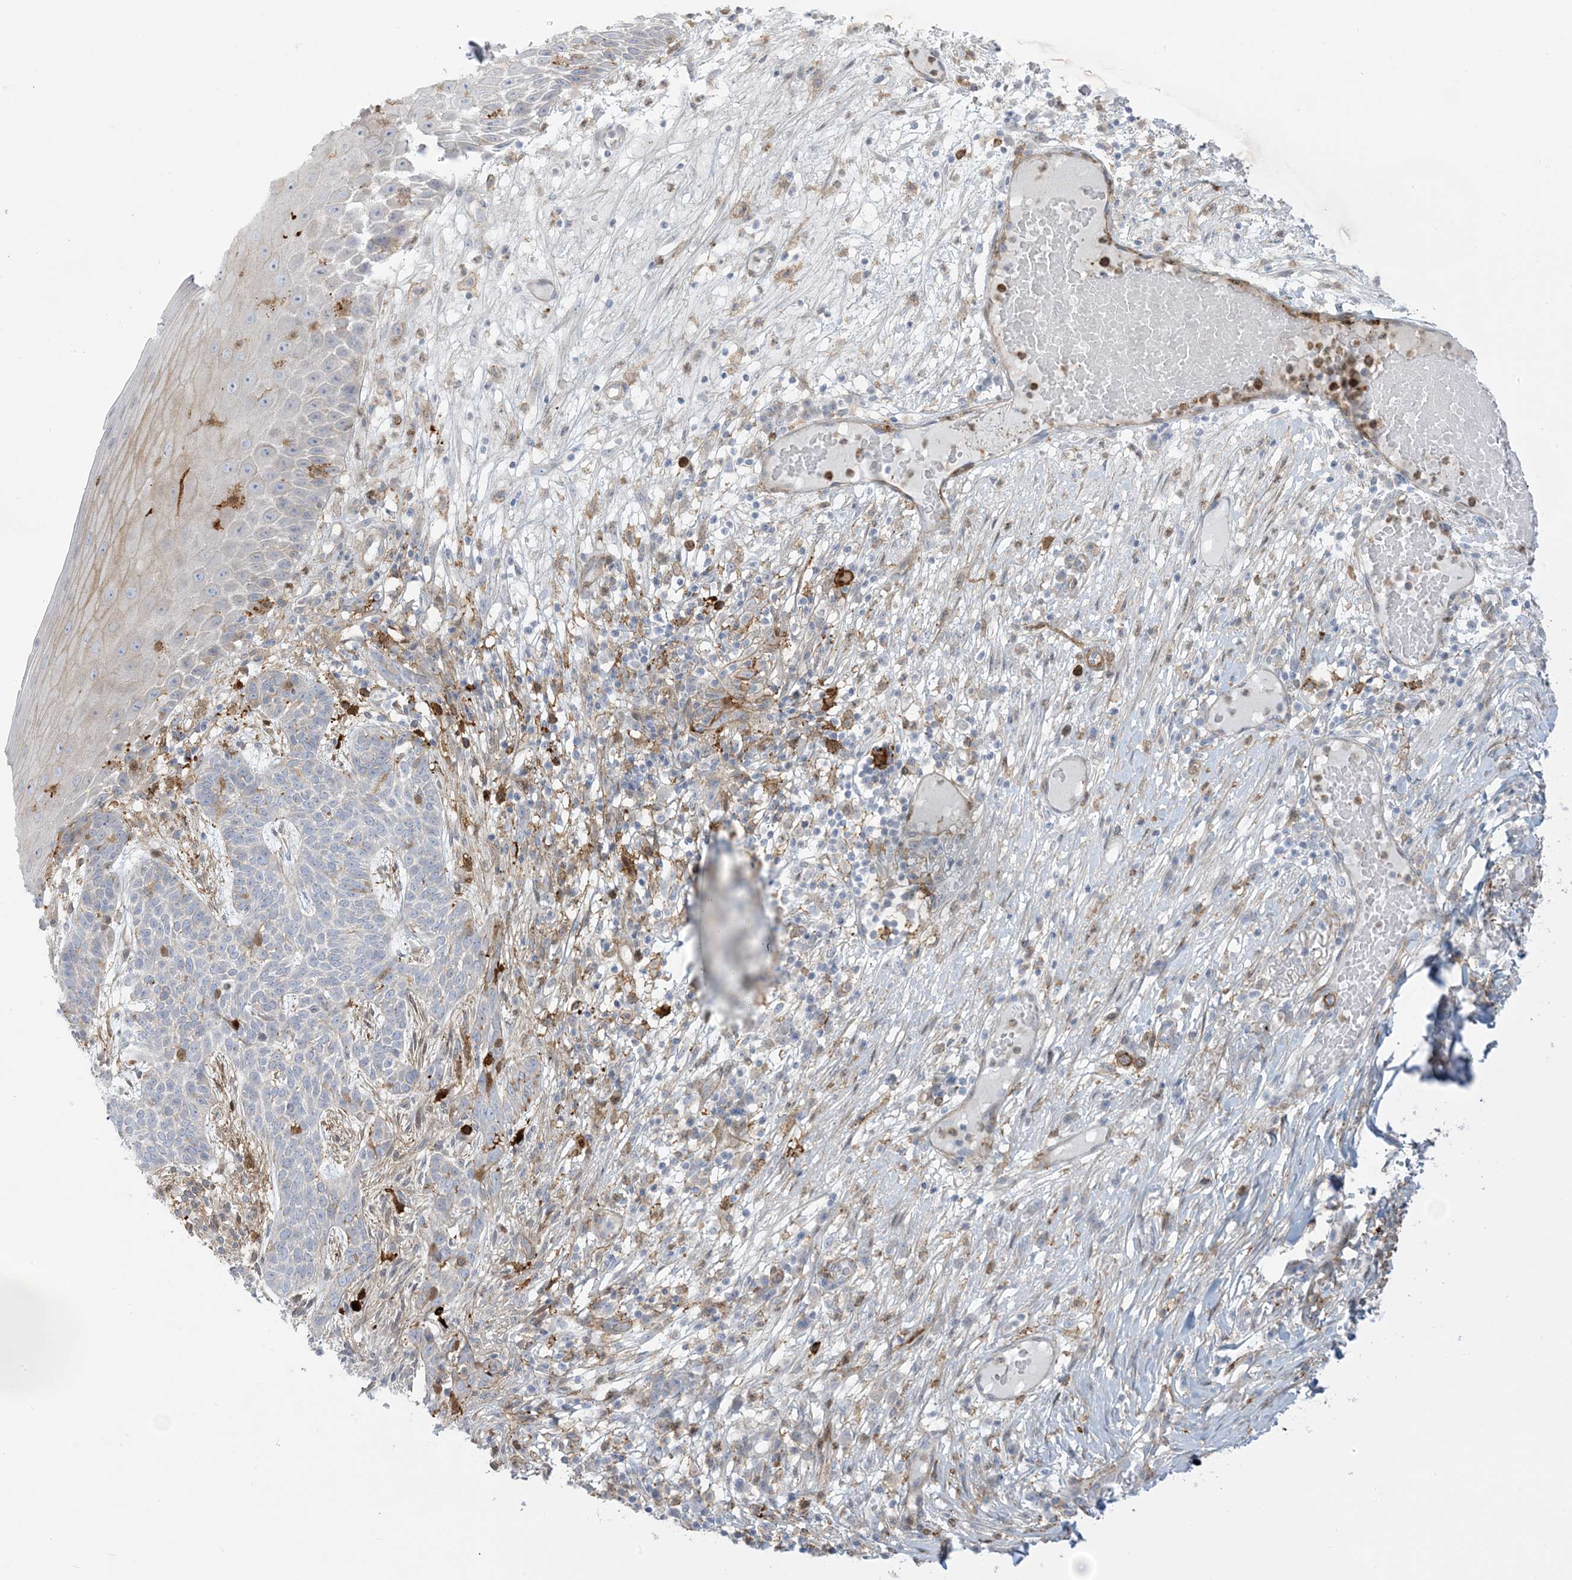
{"staining": {"intensity": "negative", "quantity": "none", "location": "none"}, "tissue": "skin cancer", "cell_type": "Tumor cells", "image_type": "cancer", "snomed": [{"axis": "morphology", "description": "Normal tissue, NOS"}, {"axis": "morphology", "description": "Basal cell carcinoma"}, {"axis": "topography", "description": "Skin"}], "caption": "This histopathology image is of basal cell carcinoma (skin) stained with immunohistochemistry (IHC) to label a protein in brown with the nuclei are counter-stained blue. There is no staining in tumor cells.", "gene": "ICMT", "patient": {"sex": "male", "age": 64}}